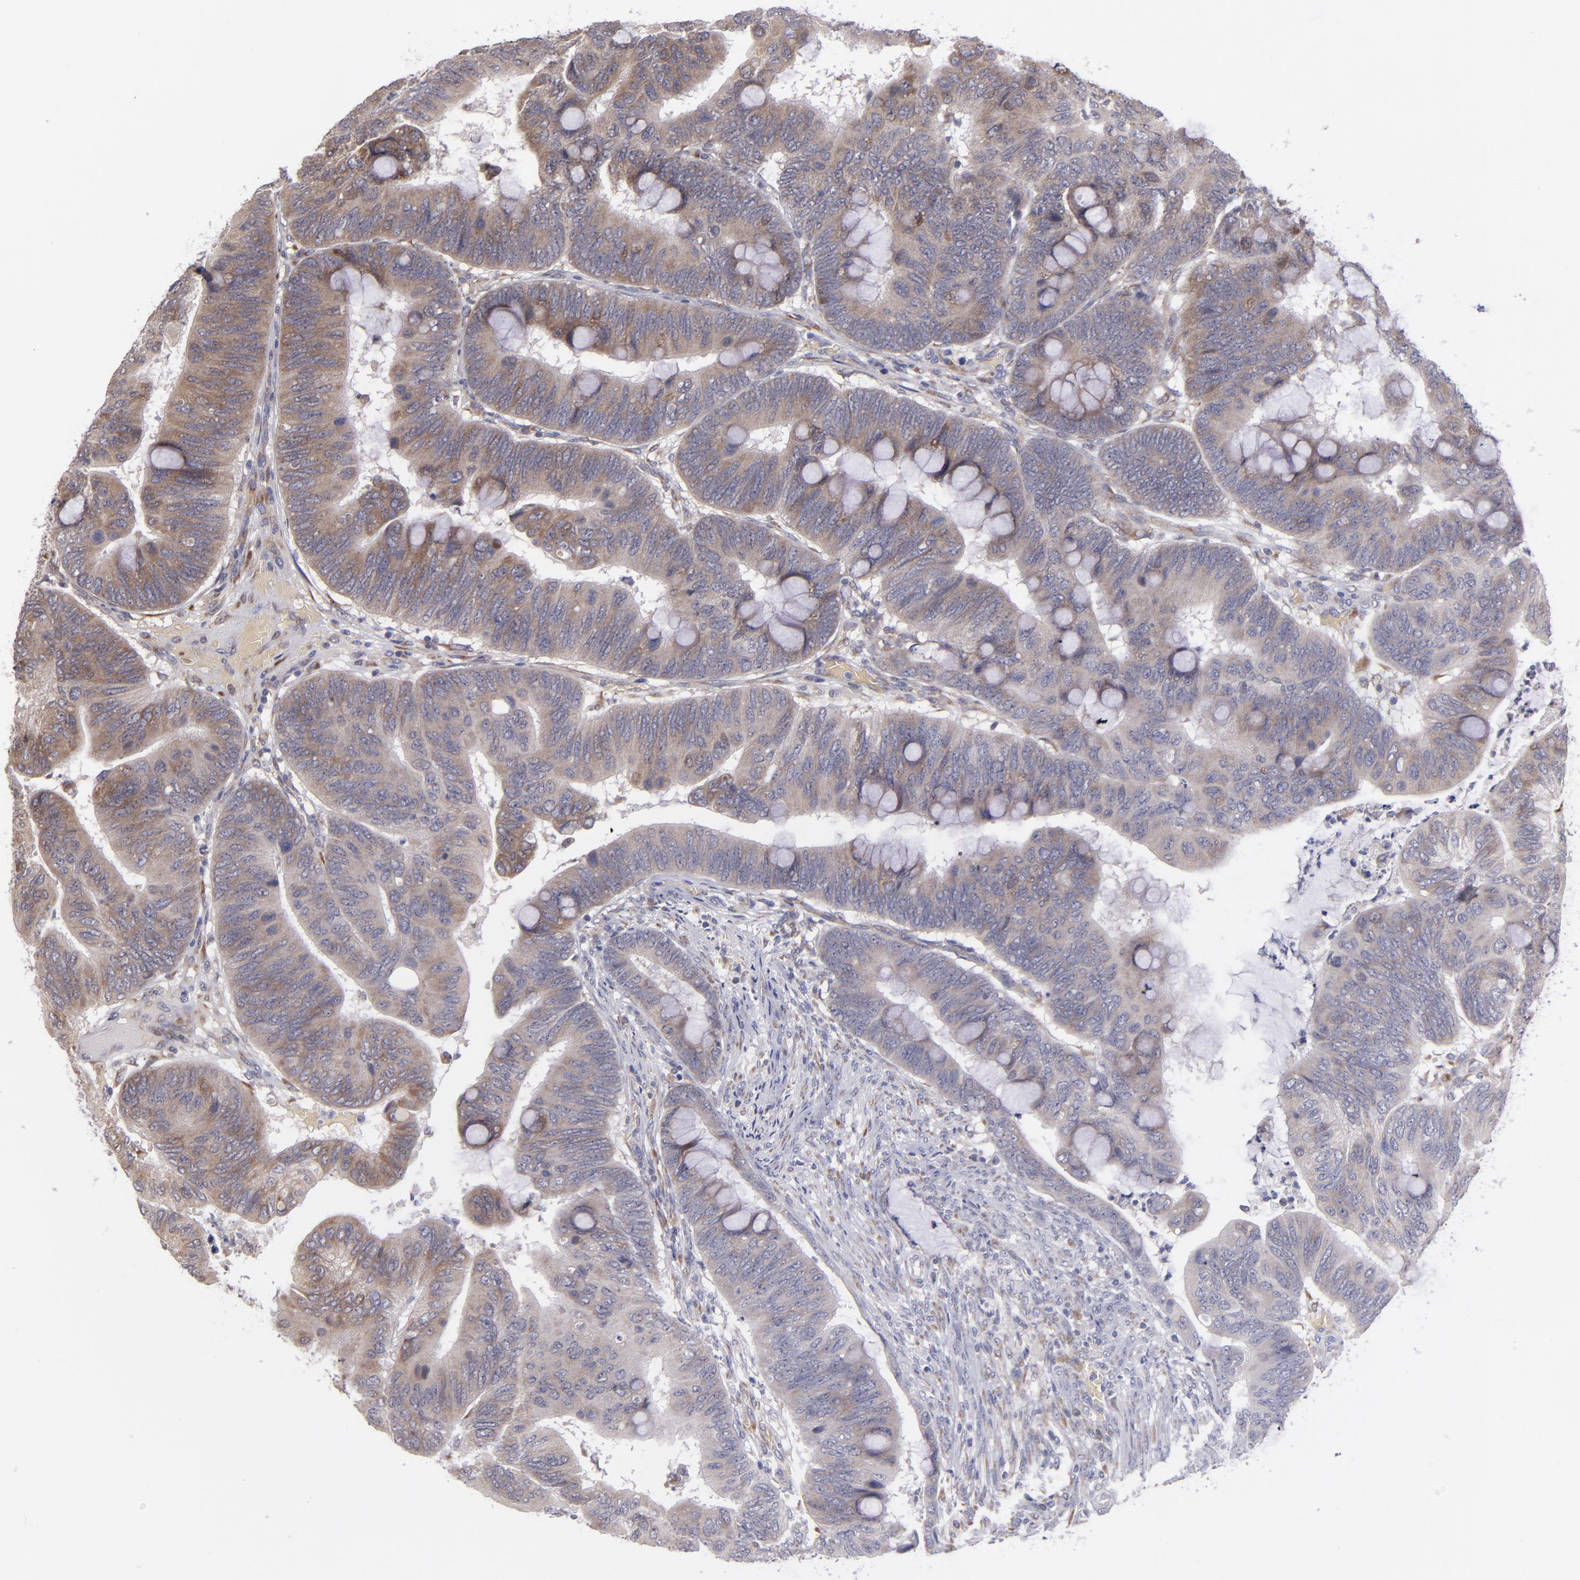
{"staining": {"intensity": "moderate", "quantity": ">75%", "location": "cytoplasmic/membranous"}, "tissue": "colorectal cancer", "cell_type": "Tumor cells", "image_type": "cancer", "snomed": [{"axis": "morphology", "description": "Normal tissue, NOS"}, {"axis": "morphology", "description": "Adenocarcinoma, NOS"}, {"axis": "topography", "description": "Rectum"}], "caption": "A high-resolution micrograph shows IHC staining of colorectal cancer (adenocarcinoma), which demonstrates moderate cytoplasmic/membranous staining in approximately >75% of tumor cells.", "gene": "CASP1", "patient": {"sex": "male", "age": 92}}